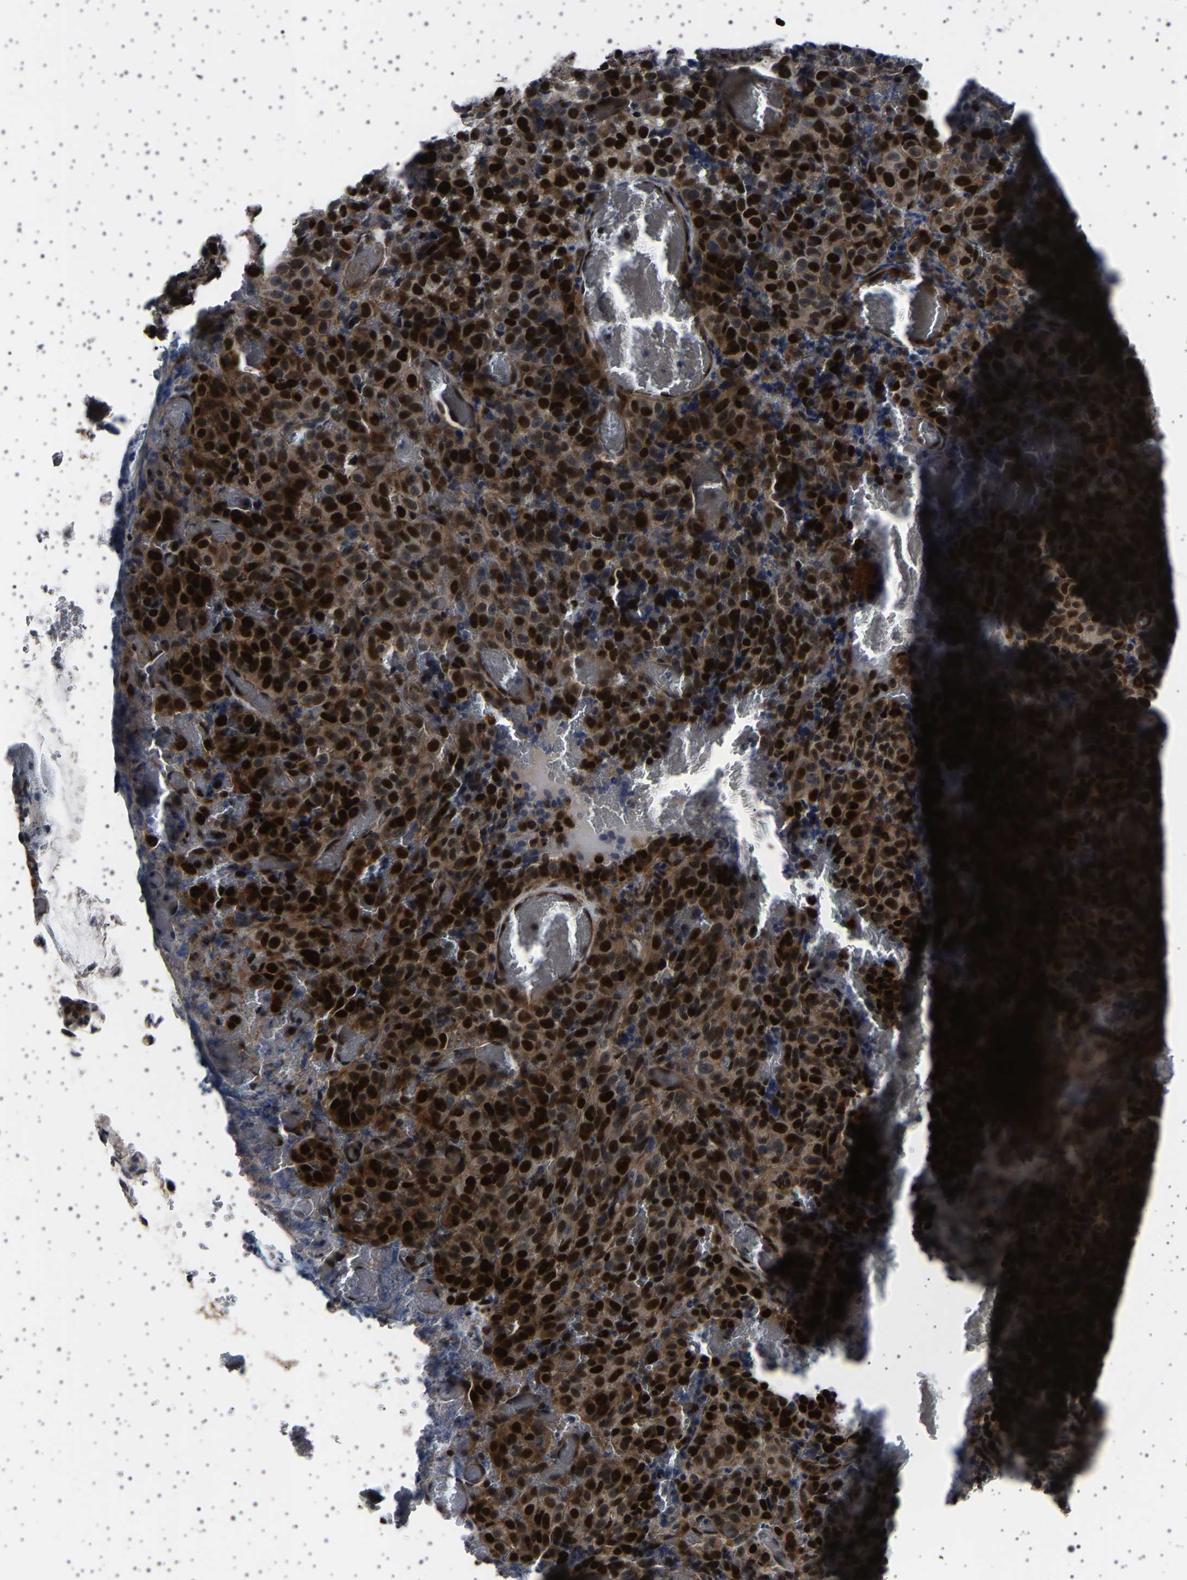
{"staining": {"intensity": "strong", "quantity": ">75%", "location": "nuclear"}, "tissue": "melanoma", "cell_type": "Tumor cells", "image_type": "cancer", "snomed": [{"axis": "morphology", "description": "Malignant melanoma, NOS"}, {"axis": "topography", "description": "Rectum"}], "caption": "Approximately >75% of tumor cells in human malignant melanoma reveal strong nuclear protein expression as visualized by brown immunohistochemical staining.", "gene": "PAK5", "patient": {"sex": "female", "age": 81}}